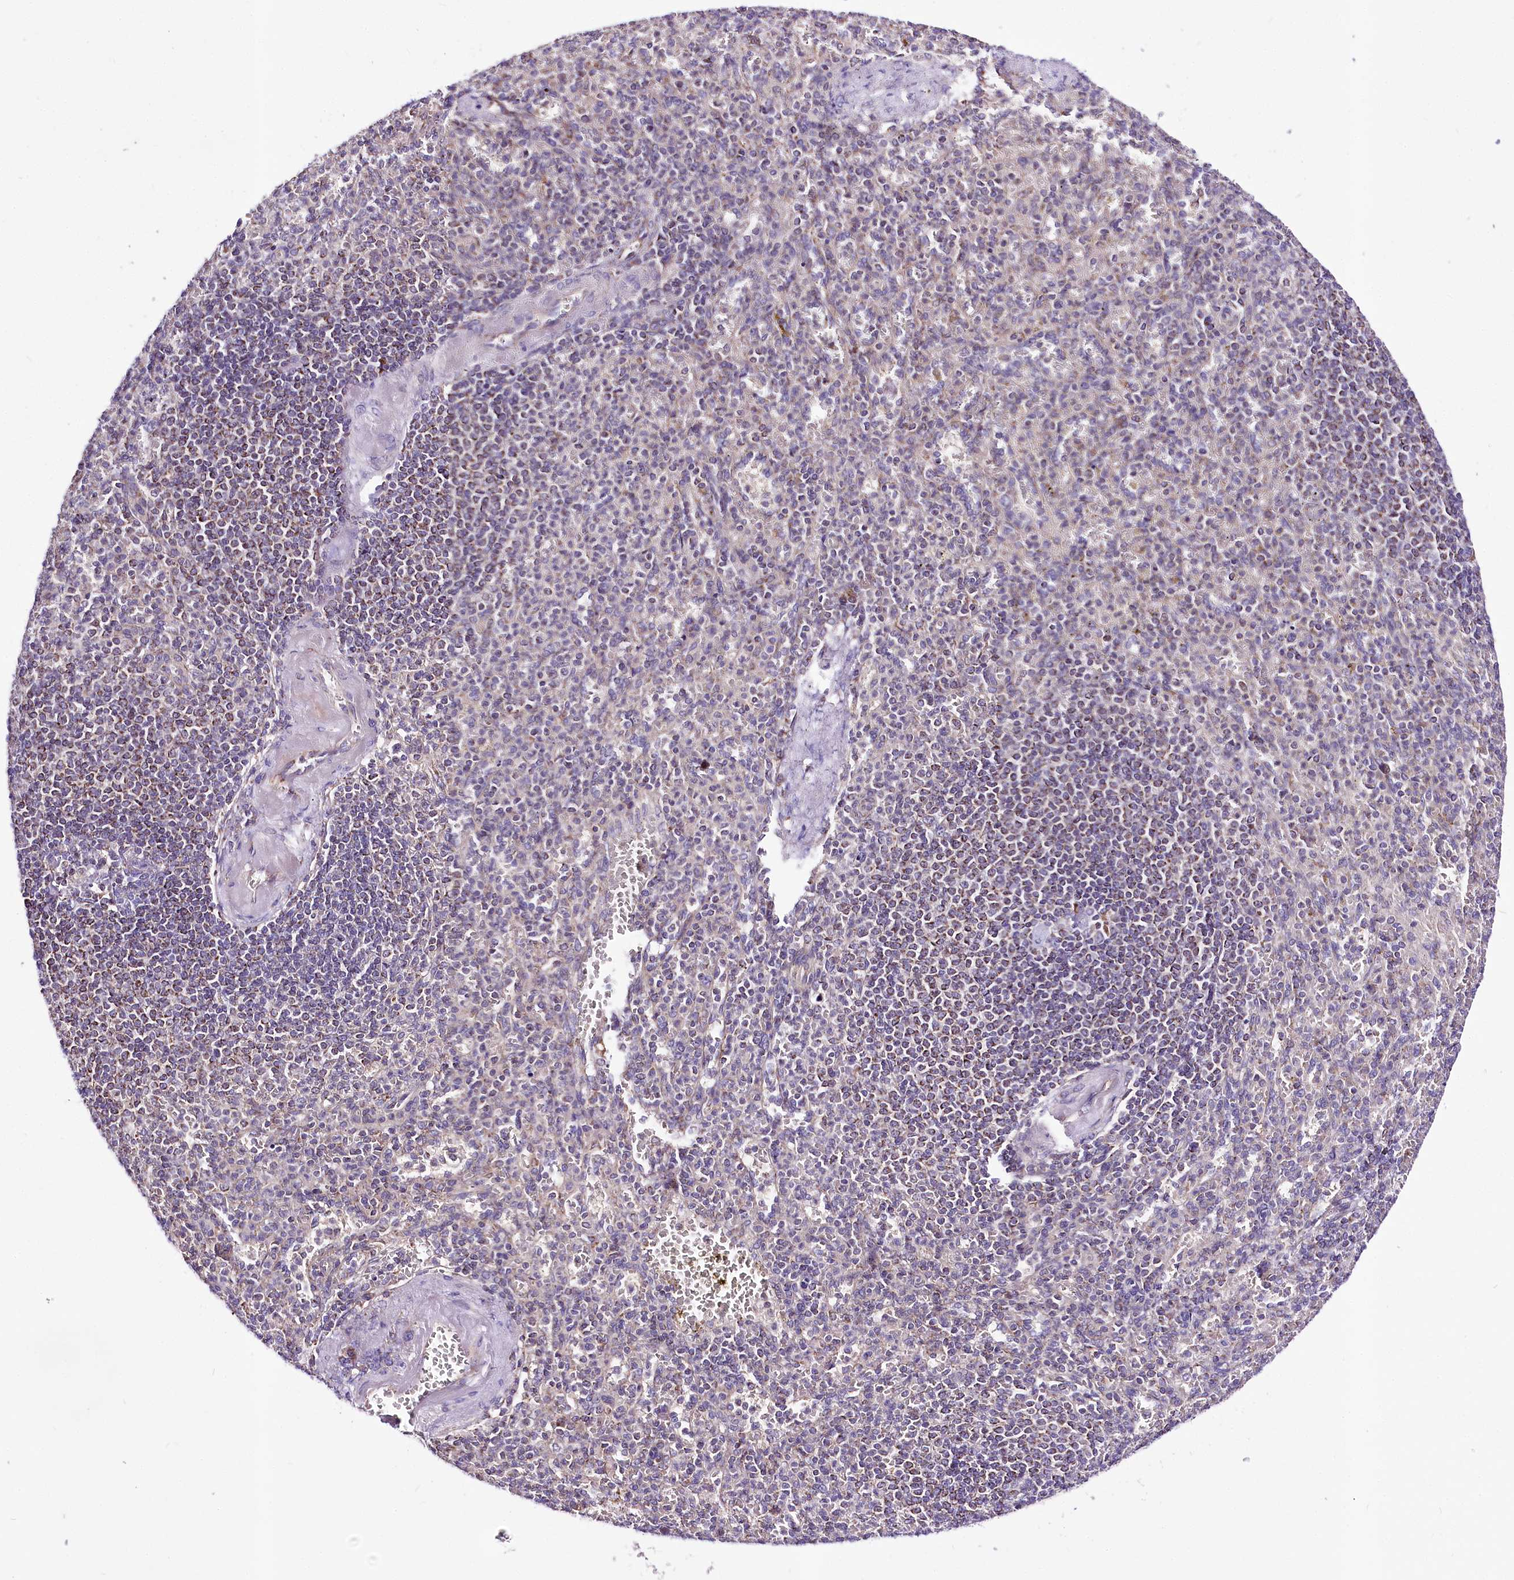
{"staining": {"intensity": "moderate", "quantity": "<25%", "location": "cytoplasmic/membranous"}, "tissue": "spleen", "cell_type": "Cells in red pulp", "image_type": "normal", "snomed": [{"axis": "morphology", "description": "Normal tissue, NOS"}, {"axis": "topography", "description": "Spleen"}], "caption": "Cells in red pulp reveal low levels of moderate cytoplasmic/membranous expression in approximately <25% of cells in unremarkable human spleen.", "gene": "ATE1", "patient": {"sex": "female", "age": 74}}